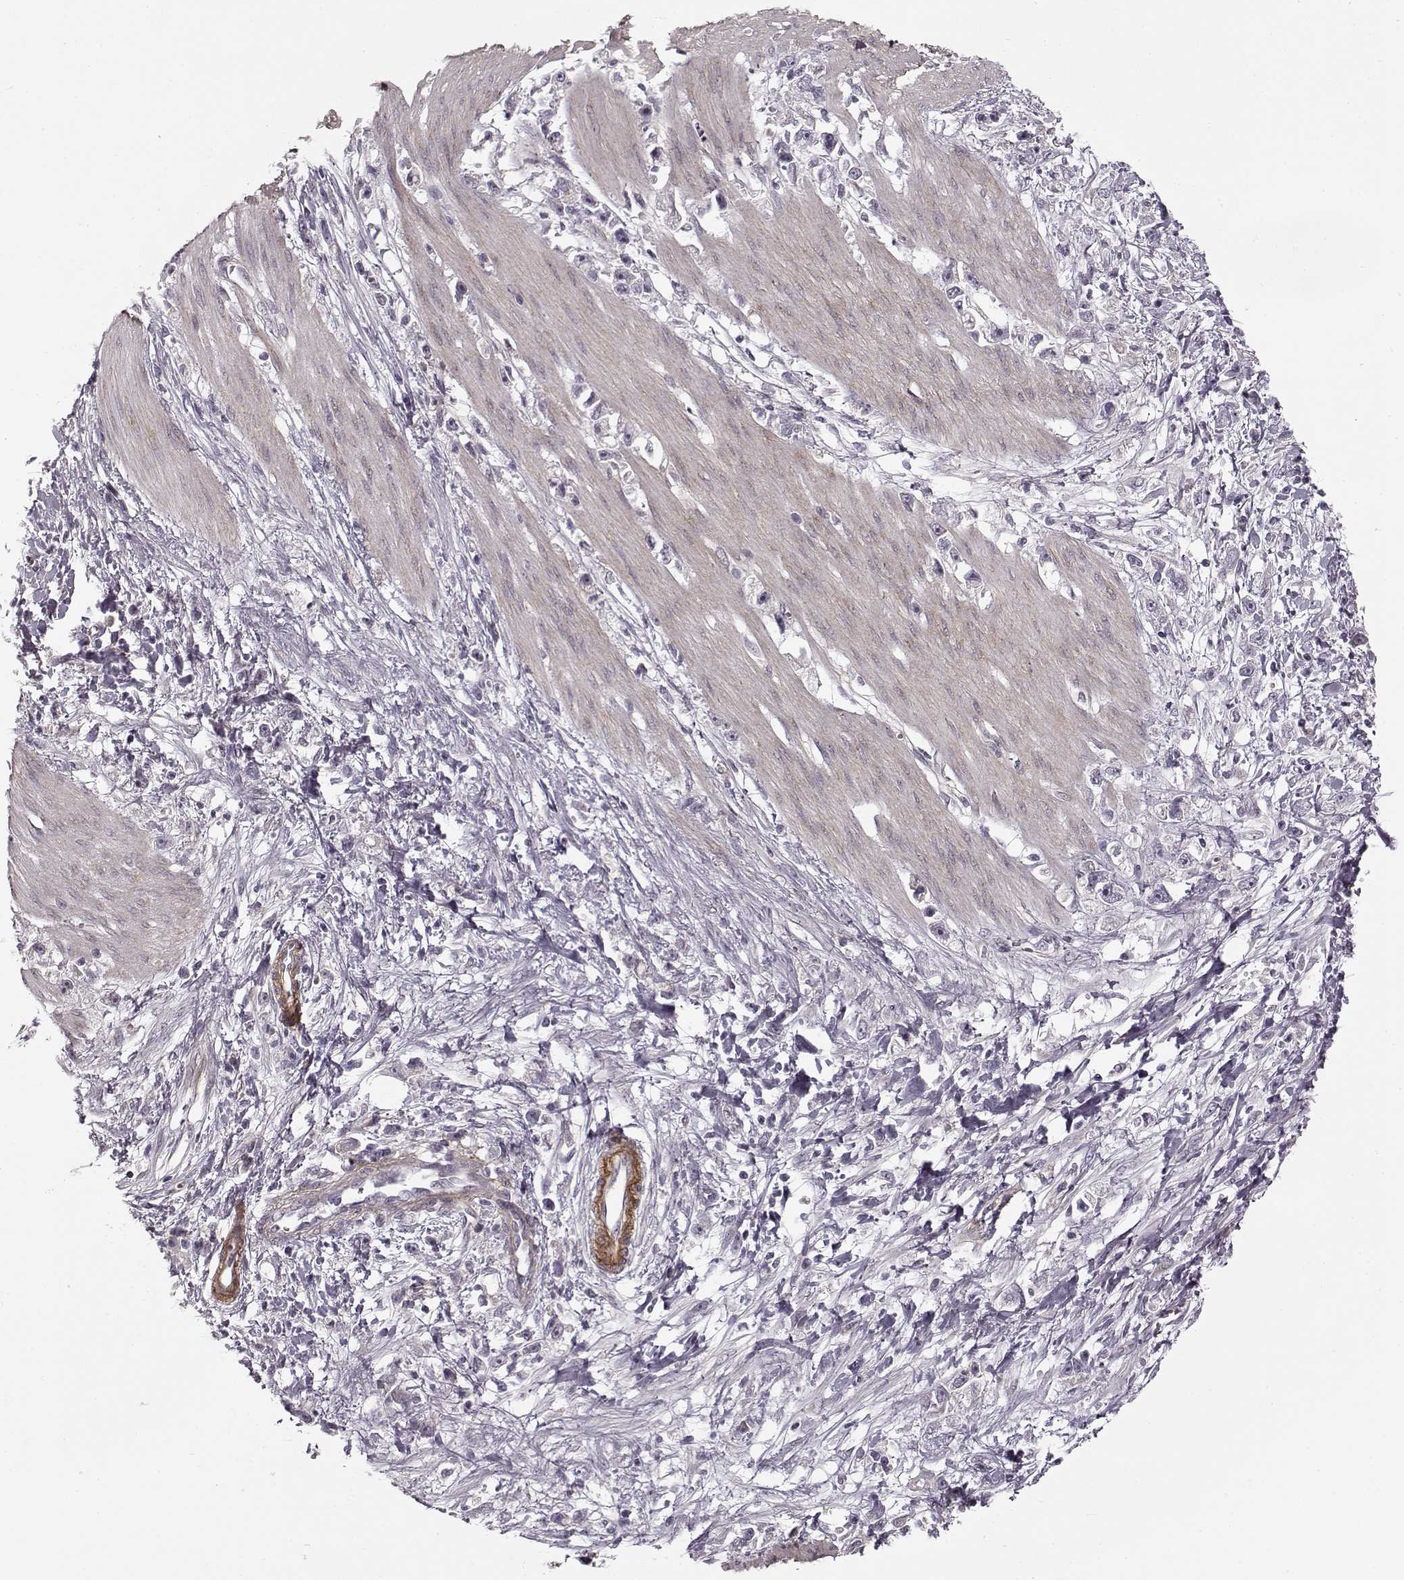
{"staining": {"intensity": "negative", "quantity": "none", "location": "none"}, "tissue": "stomach cancer", "cell_type": "Tumor cells", "image_type": "cancer", "snomed": [{"axis": "morphology", "description": "Adenocarcinoma, NOS"}, {"axis": "topography", "description": "Stomach"}], "caption": "The immunohistochemistry photomicrograph has no significant expression in tumor cells of stomach cancer (adenocarcinoma) tissue. The staining is performed using DAB (3,3'-diaminobenzidine) brown chromogen with nuclei counter-stained in using hematoxylin.", "gene": "LAMB2", "patient": {"sex": "female", "age": 59}}